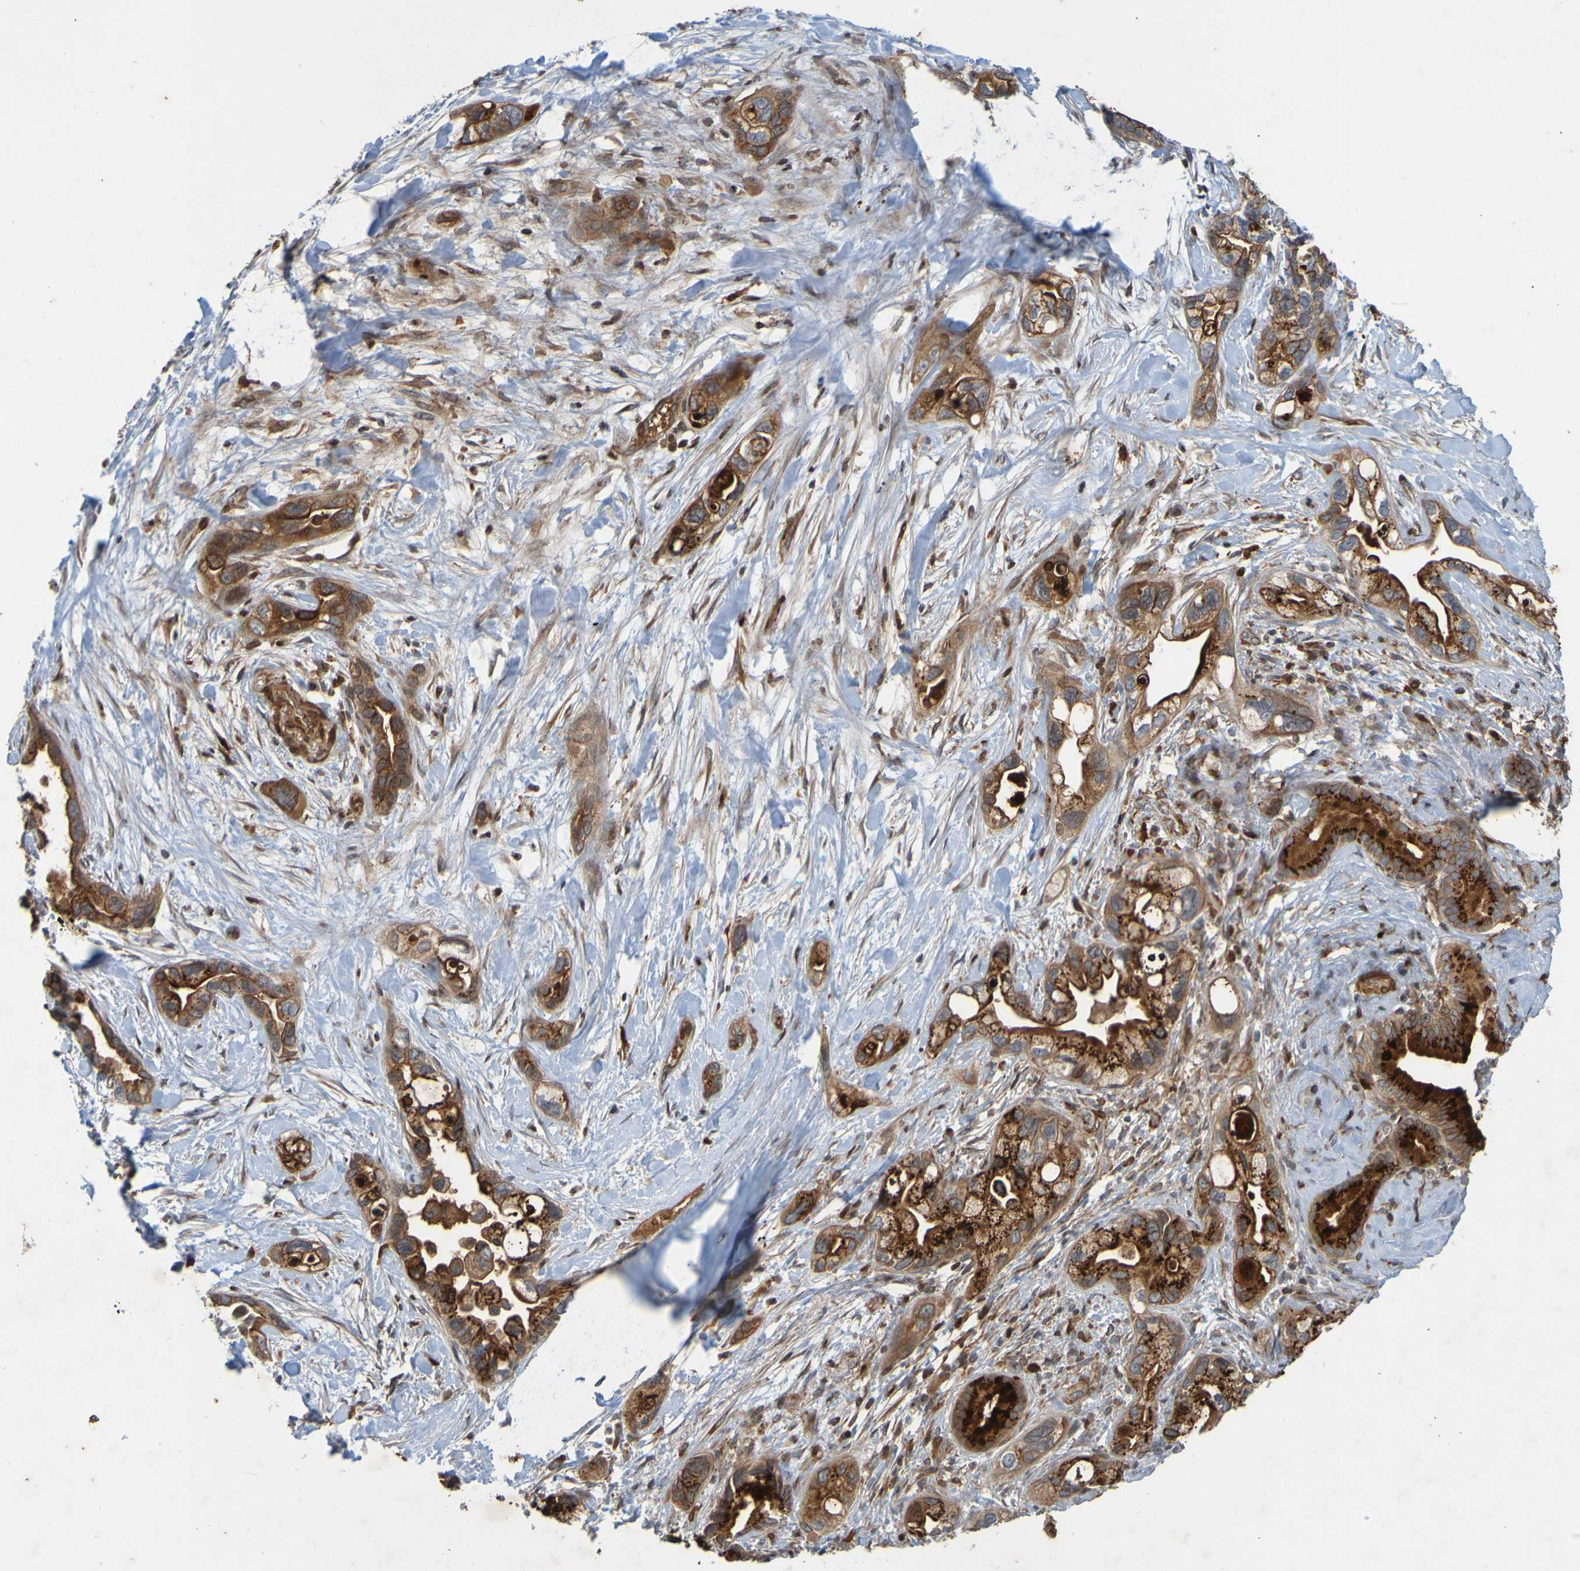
{"staining": {"intensity": "strong", "quantity": "25%-75%", "location": "cytoplasmic/membranous"}, "tissue": "pancreatic cancer", "cell_type": "Tumor cells", "image_type": "cancer", "snomed": [{"axis": "morphology", "description": "Adenocarcinoma, NOS"}, {"axis": "topography", "description": "Pancreas"}], "caption": "There is high levels of strong cytoplasmic/membranous staining in tumor cells of pancreatic adenocarcinoma, as demonstrated by immunohistochemical staining (brown color).", "gene": "GUCY1A1", "patient": {"sex": "female", "age": 77}}